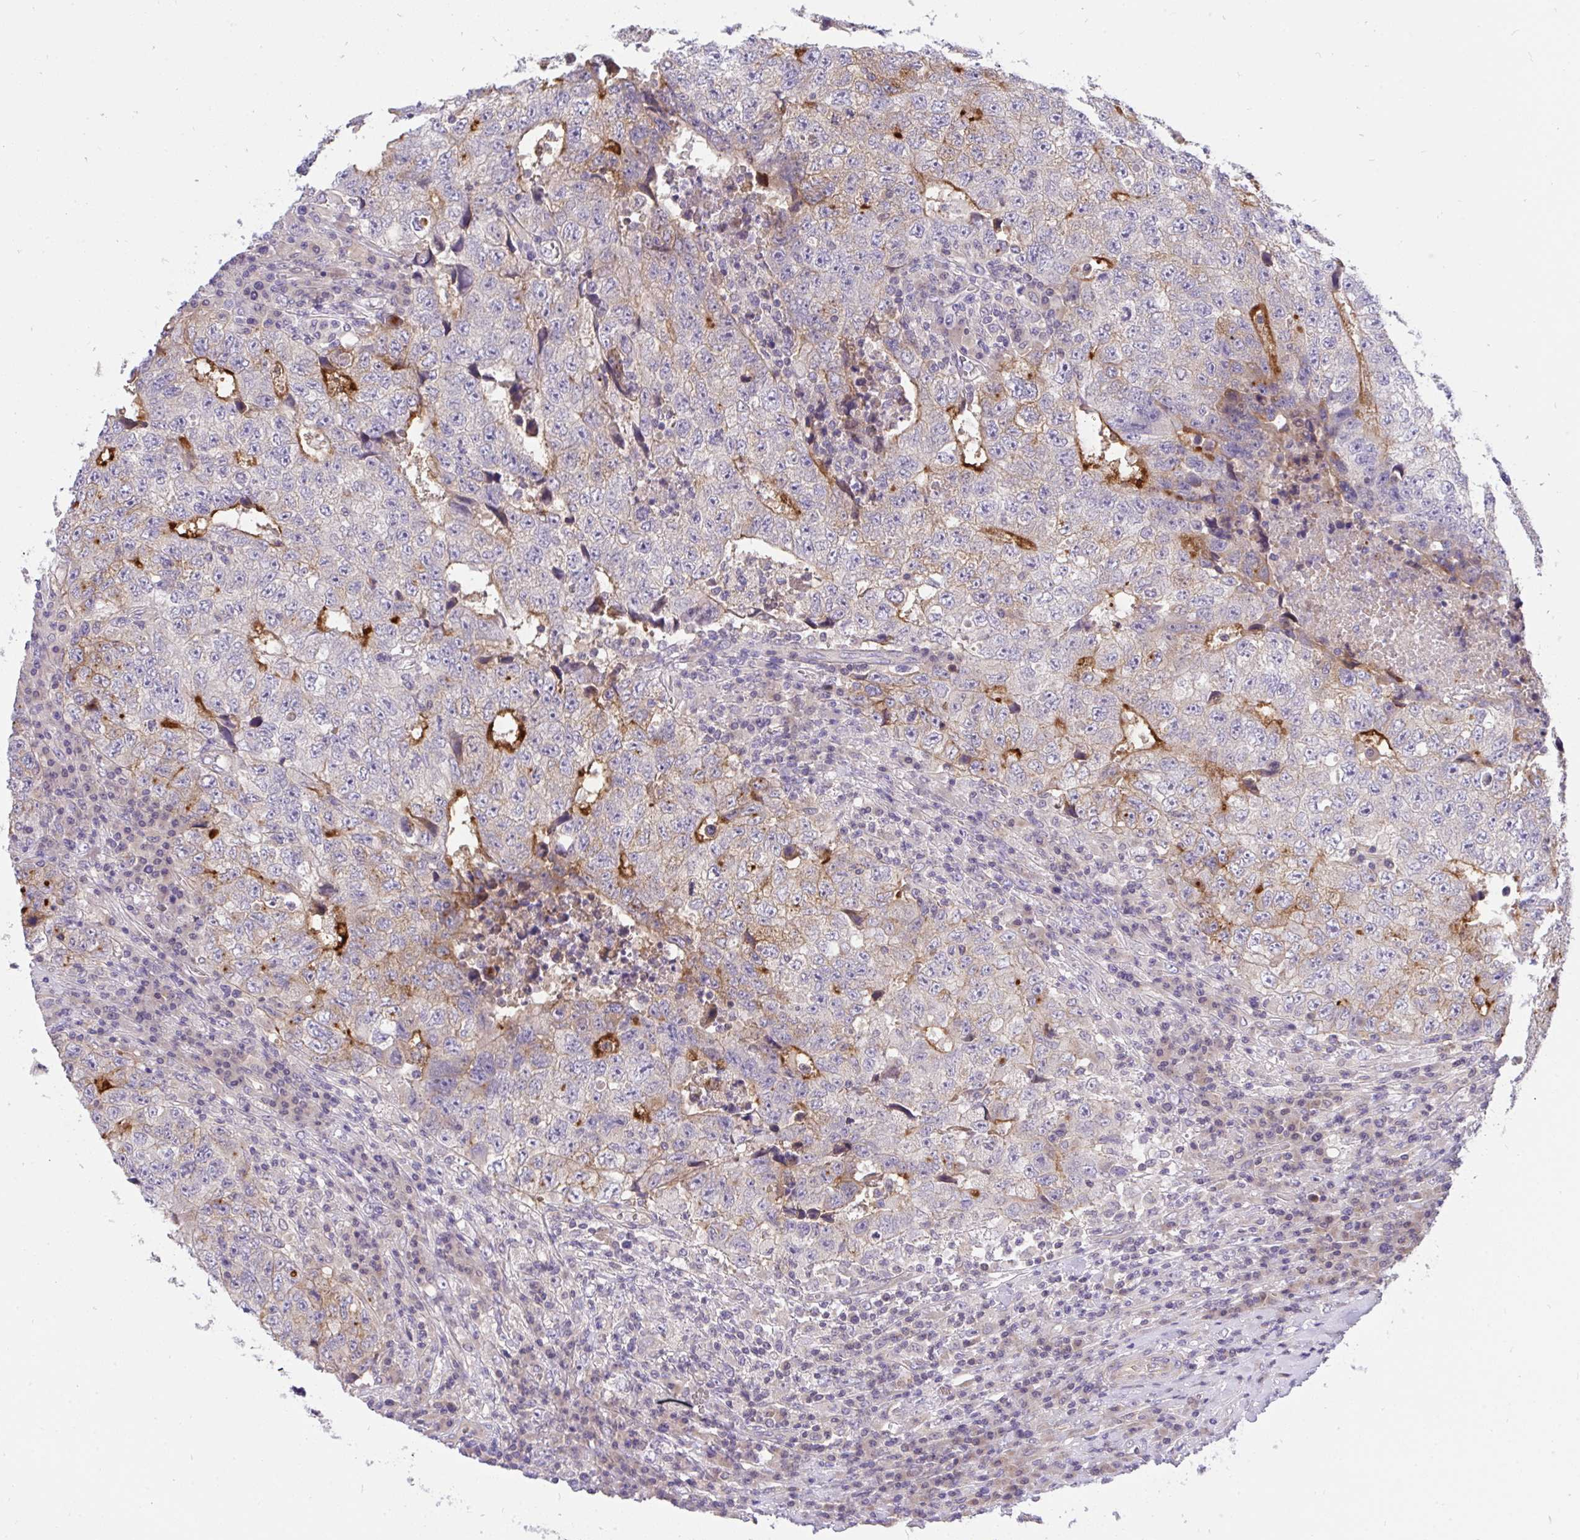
{"staining": {"intensity": "moderate", "quantity": "<25%", "location": "cytoplasmic/membranous"}, "tissue": "testis cancer", "cell_type": "Tumor cells", "image_type": "cancer", "snomed": [{"axis": "morphology", "description": "Necrosis, NOS"}, {"axis": "morphology", "description": "Carcinoma, Embryonal, NOS"}, {"axis": "topography", "description": "Testis"}], "caption": "Immunohistochemical staining of human embryonal carcinoma (testis) shows moderate cytoplasmic/membranous protein positivity in about <25% of tumor cells. (Stains: DAB (3,3'-diaminobenzidine) in brown, nuclei in blue, Microscopy: brightfield microscopy at high magnification).", "gene": "C19orf54", "patient": {"sex": "male", "age": 19}}